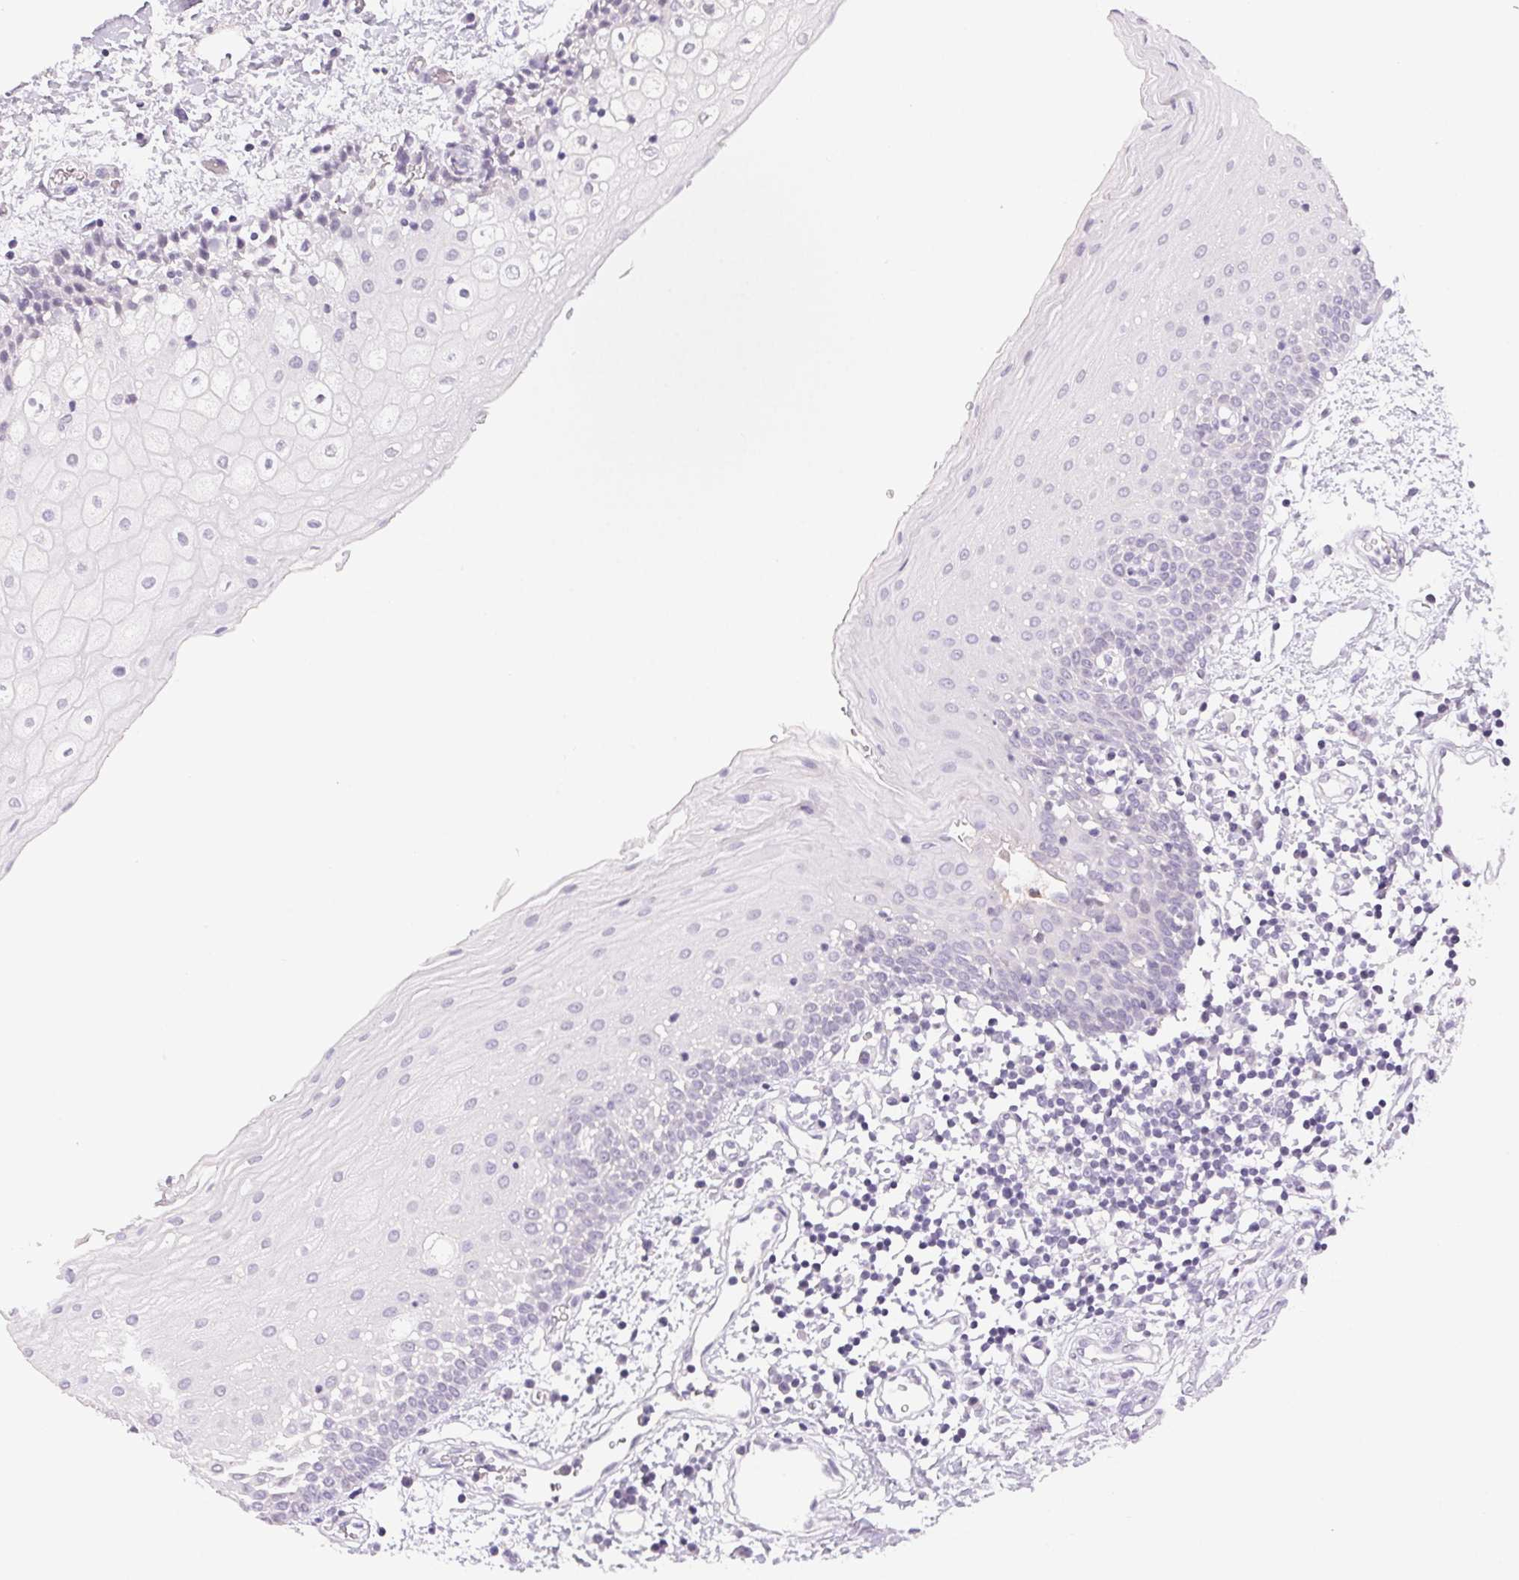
{"staining": {"intensity": "negative", "quantity": "none", "location": "none"}, "tissue": "oral mucosa", "cell_type": "Squamous epithelial cells", "image_type": "normal", "snomed": [{"axis": "morphology", "description": "Normal tissue, NOS"}, {"axis": "topography", "description": "Oral tissue"}], "caption": "Protein analysis of unremarkable oral mucosa demonstrates no significant expression in squamous epithelial cells. (Brightfield microscopy of DAB immunohistochemistry (IHC) at high magnification).", "gene": "BPIFB2", "patient": {"sex": "female", "age": 43}}